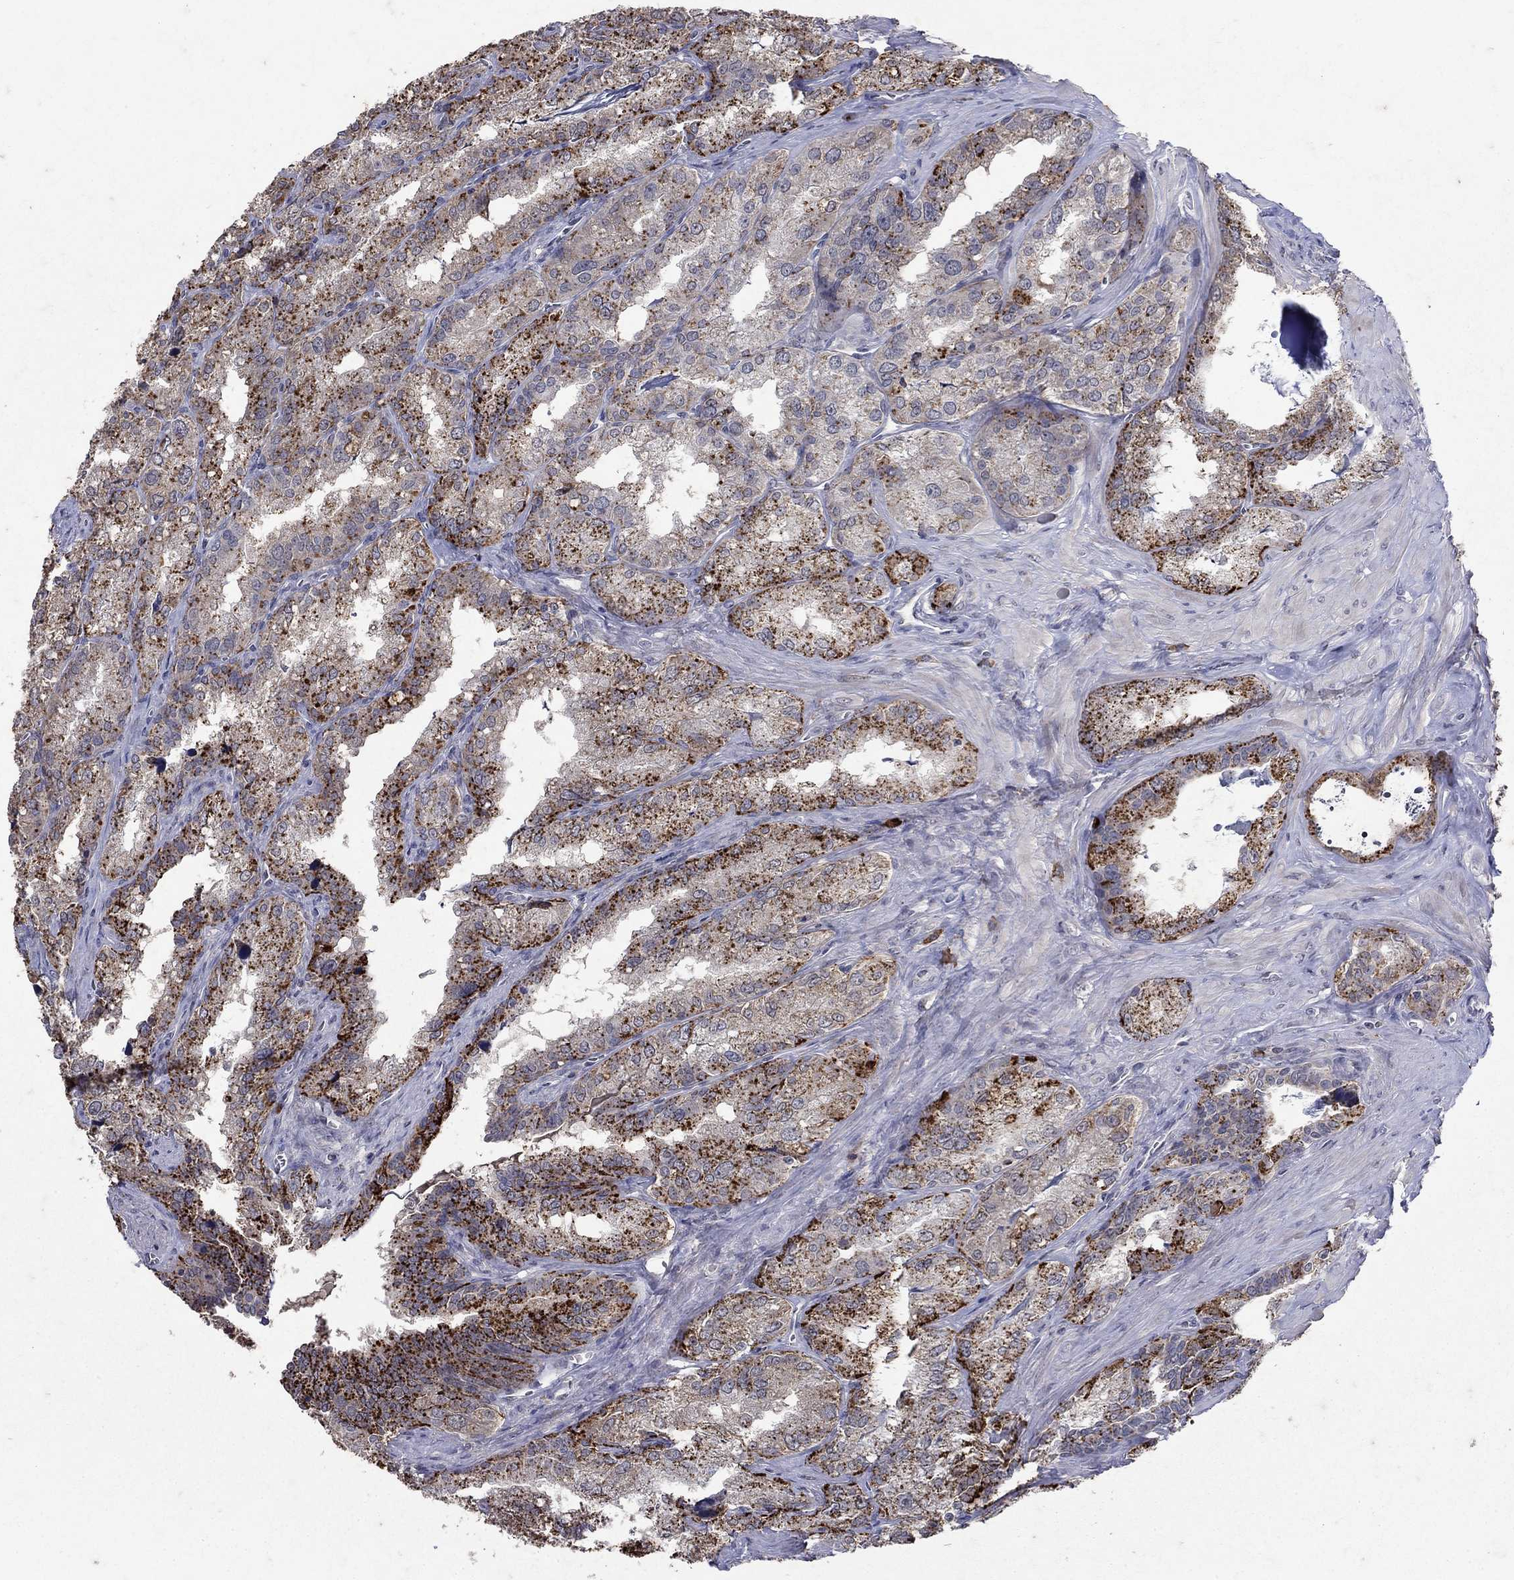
{"staining": {"intensity": "strong", "quantity": "25%-75%", "location": "cytoplasmic/membranous"}, "tissue": "seminal vesicle", "cell_type": "Glandular cells", "image_type": "normal", "snomed": [{"axis": "morphology", "description": "Normal tissue, NOS"}, {"axis": "topography", "description": "Seminal veicle"}], "caption": "Strong cytoplasmic/membranous positivity is appreciated in about 25%-75% of glandular cells in benign seminal vesicle. (DAB (3,3'-diaminobenzidine) = brown stain, brightfield microscopy at high magnification).", "gene": "NPC2", "patient": {"sex": "male", "age": 57}}